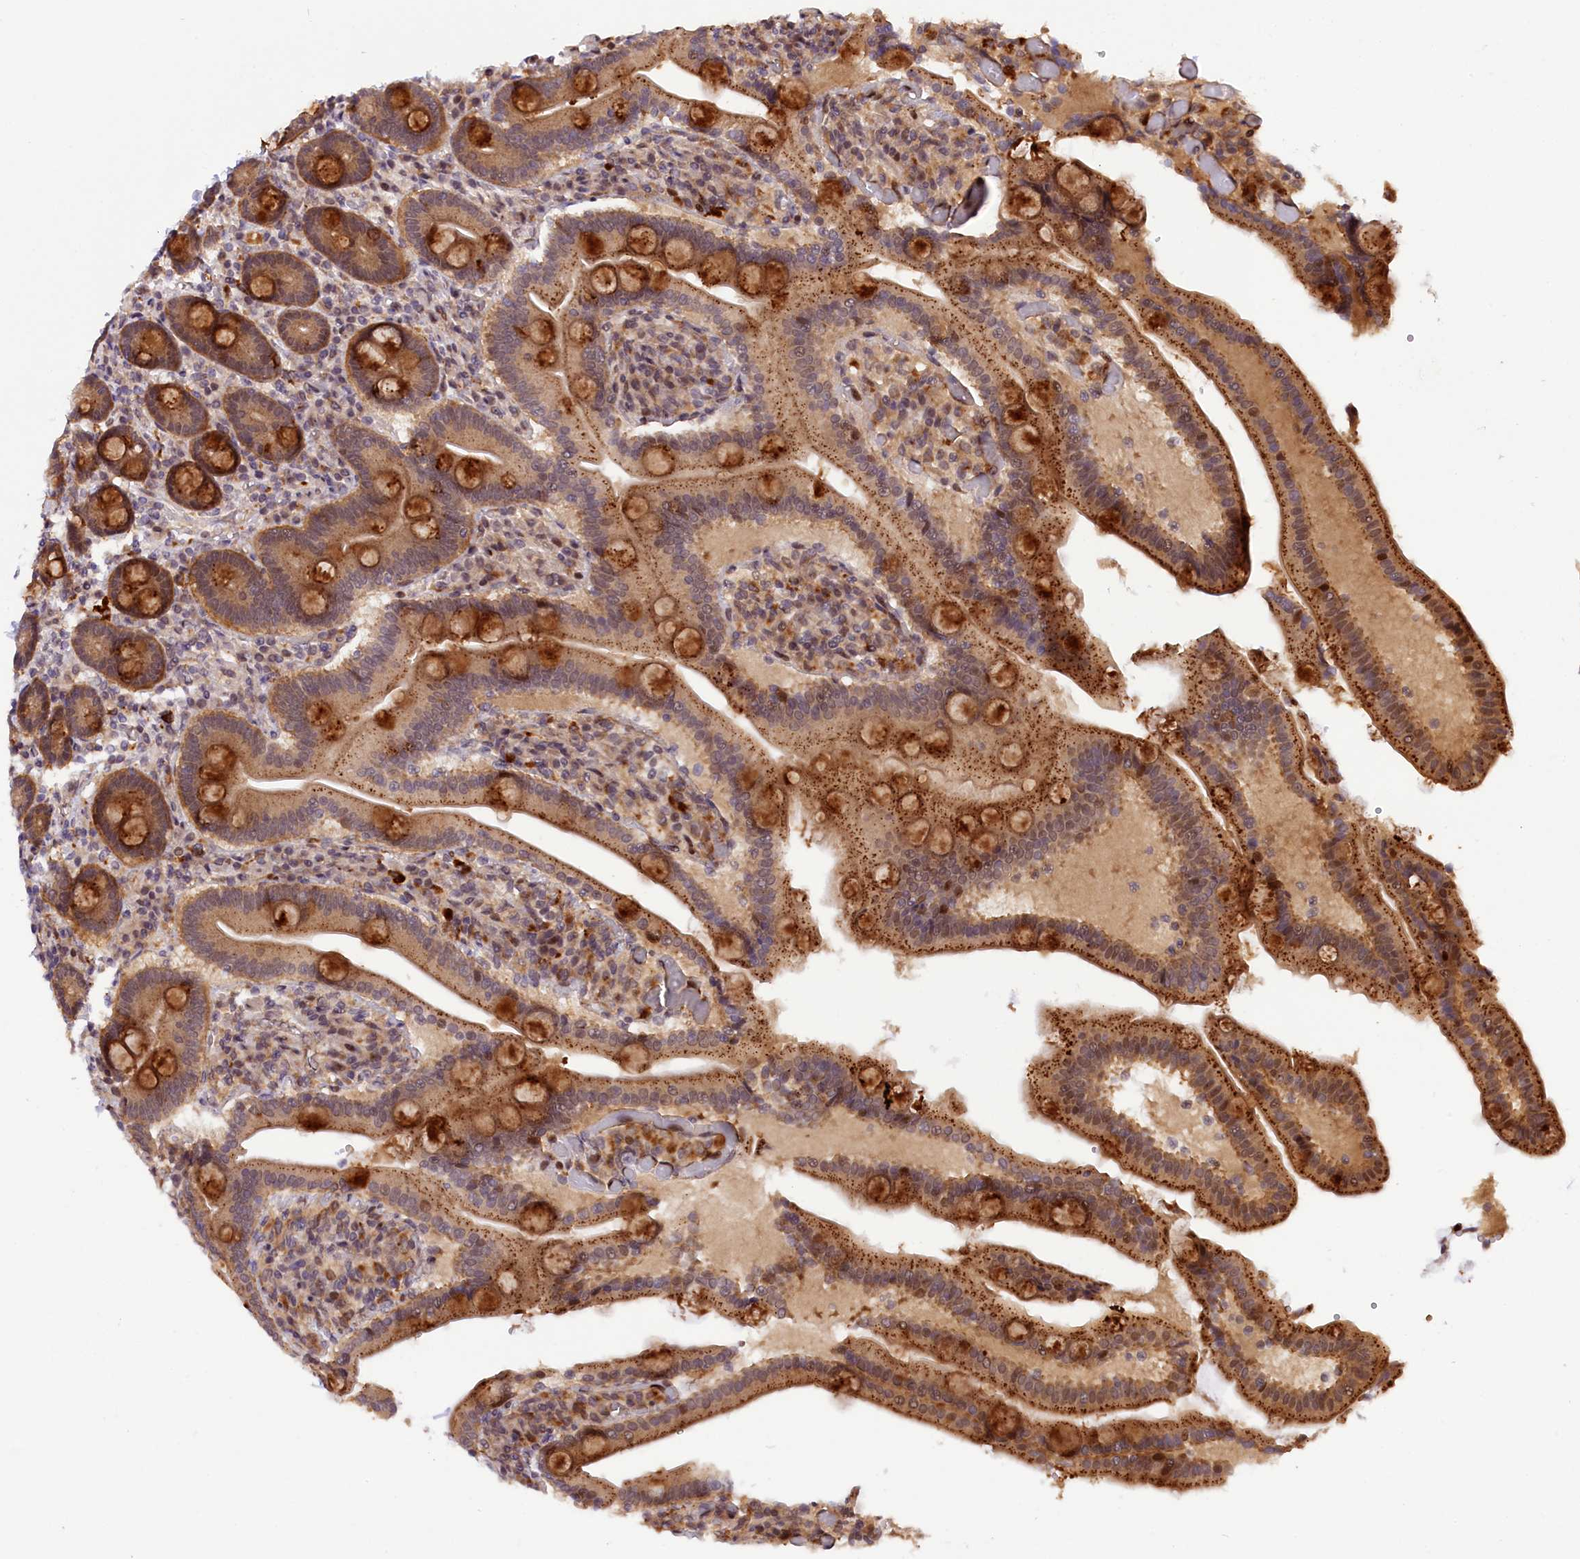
{"staining": {"intensity": "strong", "quantity": ">75%", "location": "cytoplasmic/membranous,nuclear"}, "tissue": "duodenum", "cell_type": "Glandular cells", "image_type": "normal", "snomed": [{"axis": "morphology", "description": "Normal tissue, NOS"}, {"axis": "topography", "description": "Duodenum"}], "caption": "Strong cytoplasmic/membranous,nuclear protein expression is identified in approximately >75% of glandular cells in duodenum.", "gene": "SAMD4A", "patient": {"sex": "female", "age": 62}}